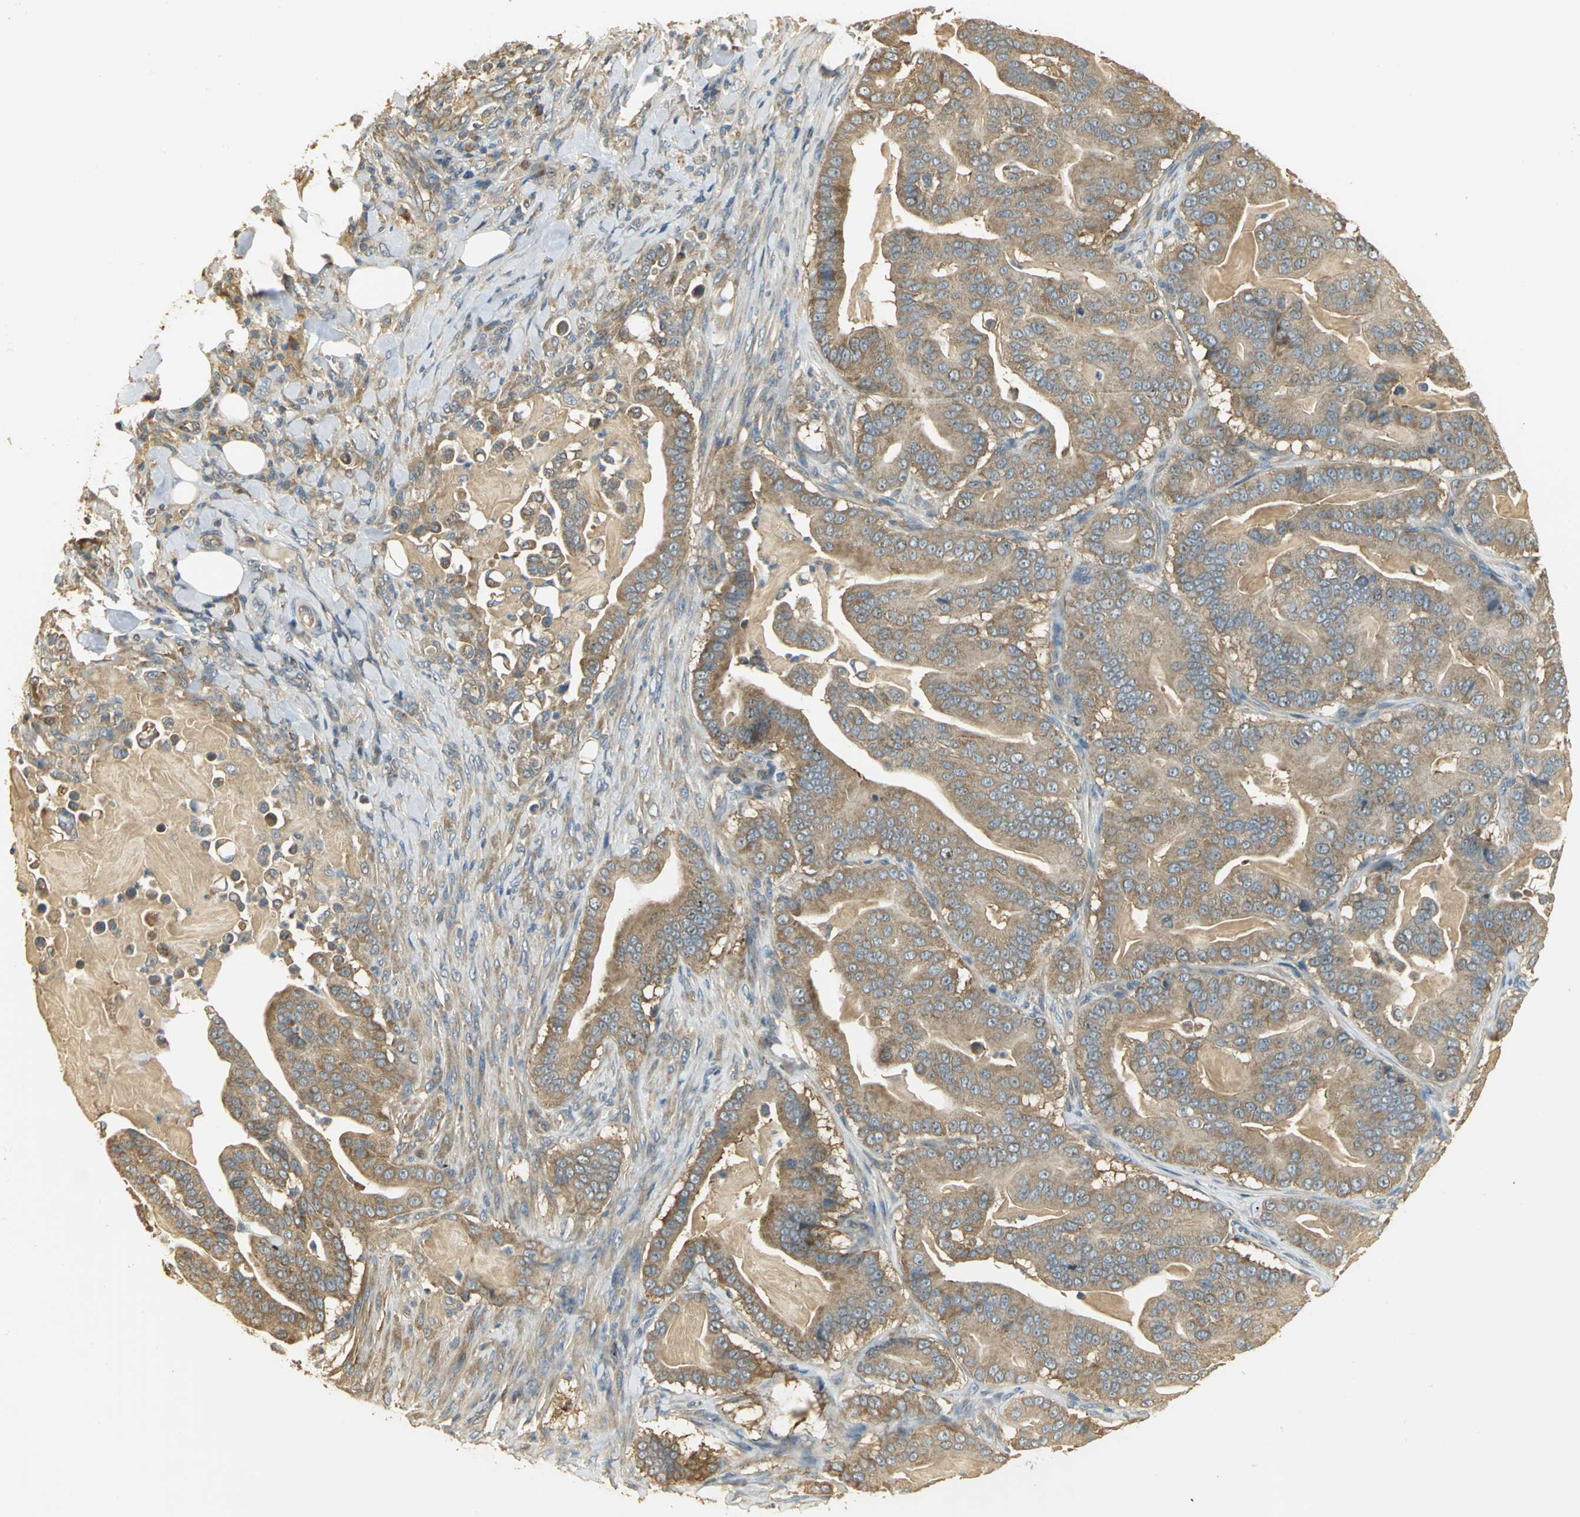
{"staining": {"intensity": "moderate", "quantity": ">75%", "location": "cytoplasmic/membranous"}, "tissue": "pancreatic cancer", "cell_type": "Tumor cells", "image_type": "cancer", "snomed": [{"axis": "morphology", "description": "Adenocarcinoma, NOS"}, {"axis": "topography", "description": "Pancreas"}], "caption": "A medium amount of moderate cytoplasmic/membranous expression is identified in about >75% of tumor cells in pancreatic adenocarcinoma tissue. The staining was performed using DAB (3,3'-diaminobenzidine), with brown indicating positive protein expression. Nuclei are stained blue with hematoxylin.", "gene": "RARS1", "patient": {"sex": "male", "age": 63}}